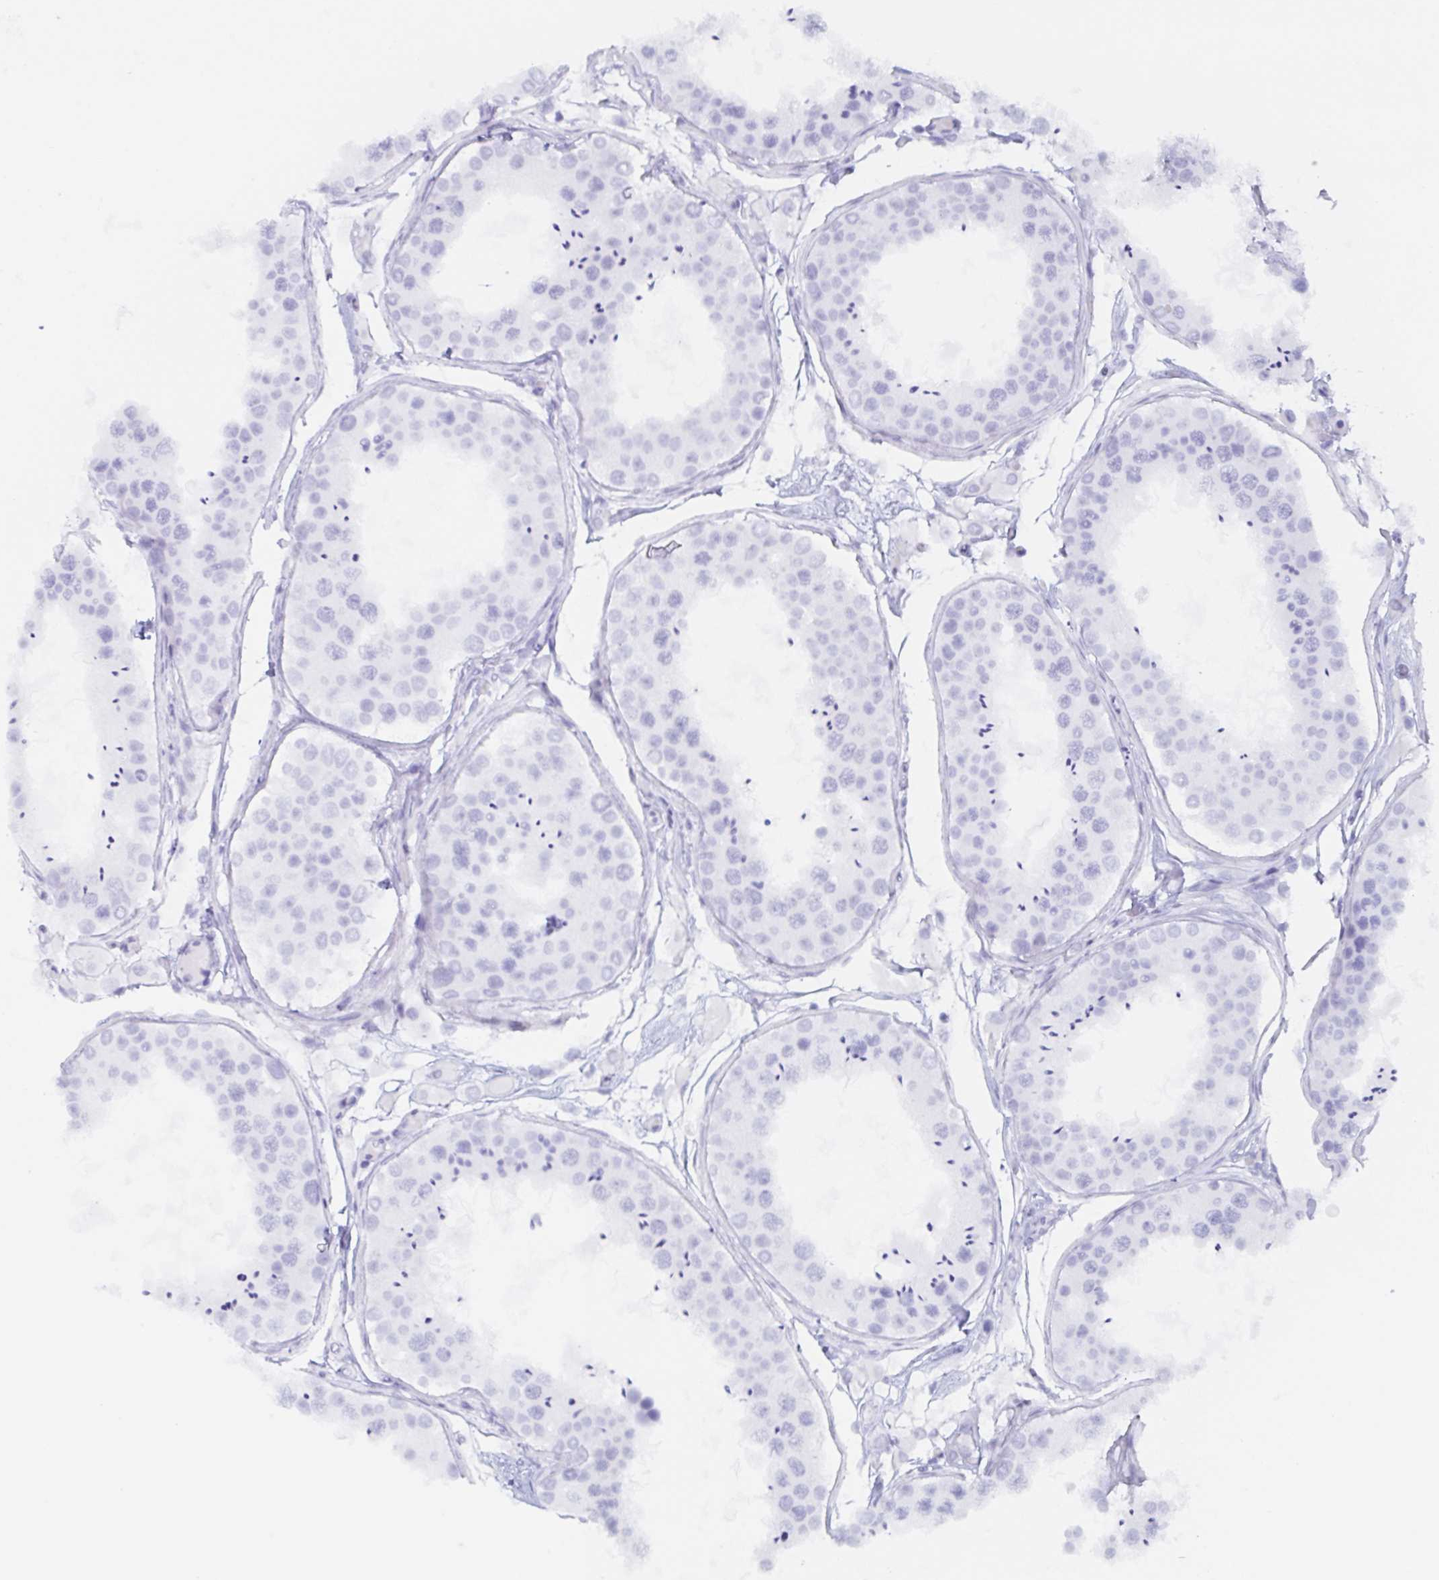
{"staining": {"intensity": "negative", "quantity": "none", "location": "none"}, "tissue": "testis", "cell_type": "Cells in seminiferous ducts", "image_type": "normal", "snomed": [{"axis": "morphology", "description": "Normal tissue, NOS"}, {"axis": "topography", "description": "Testis"}], "caption": "DAB immunohistochemical staining of benign testis demonstrates no significant positivity in cells in seminiferous ducts.", "gene": "POU2F3", "patient": {"sex": "male", "age": 25}}